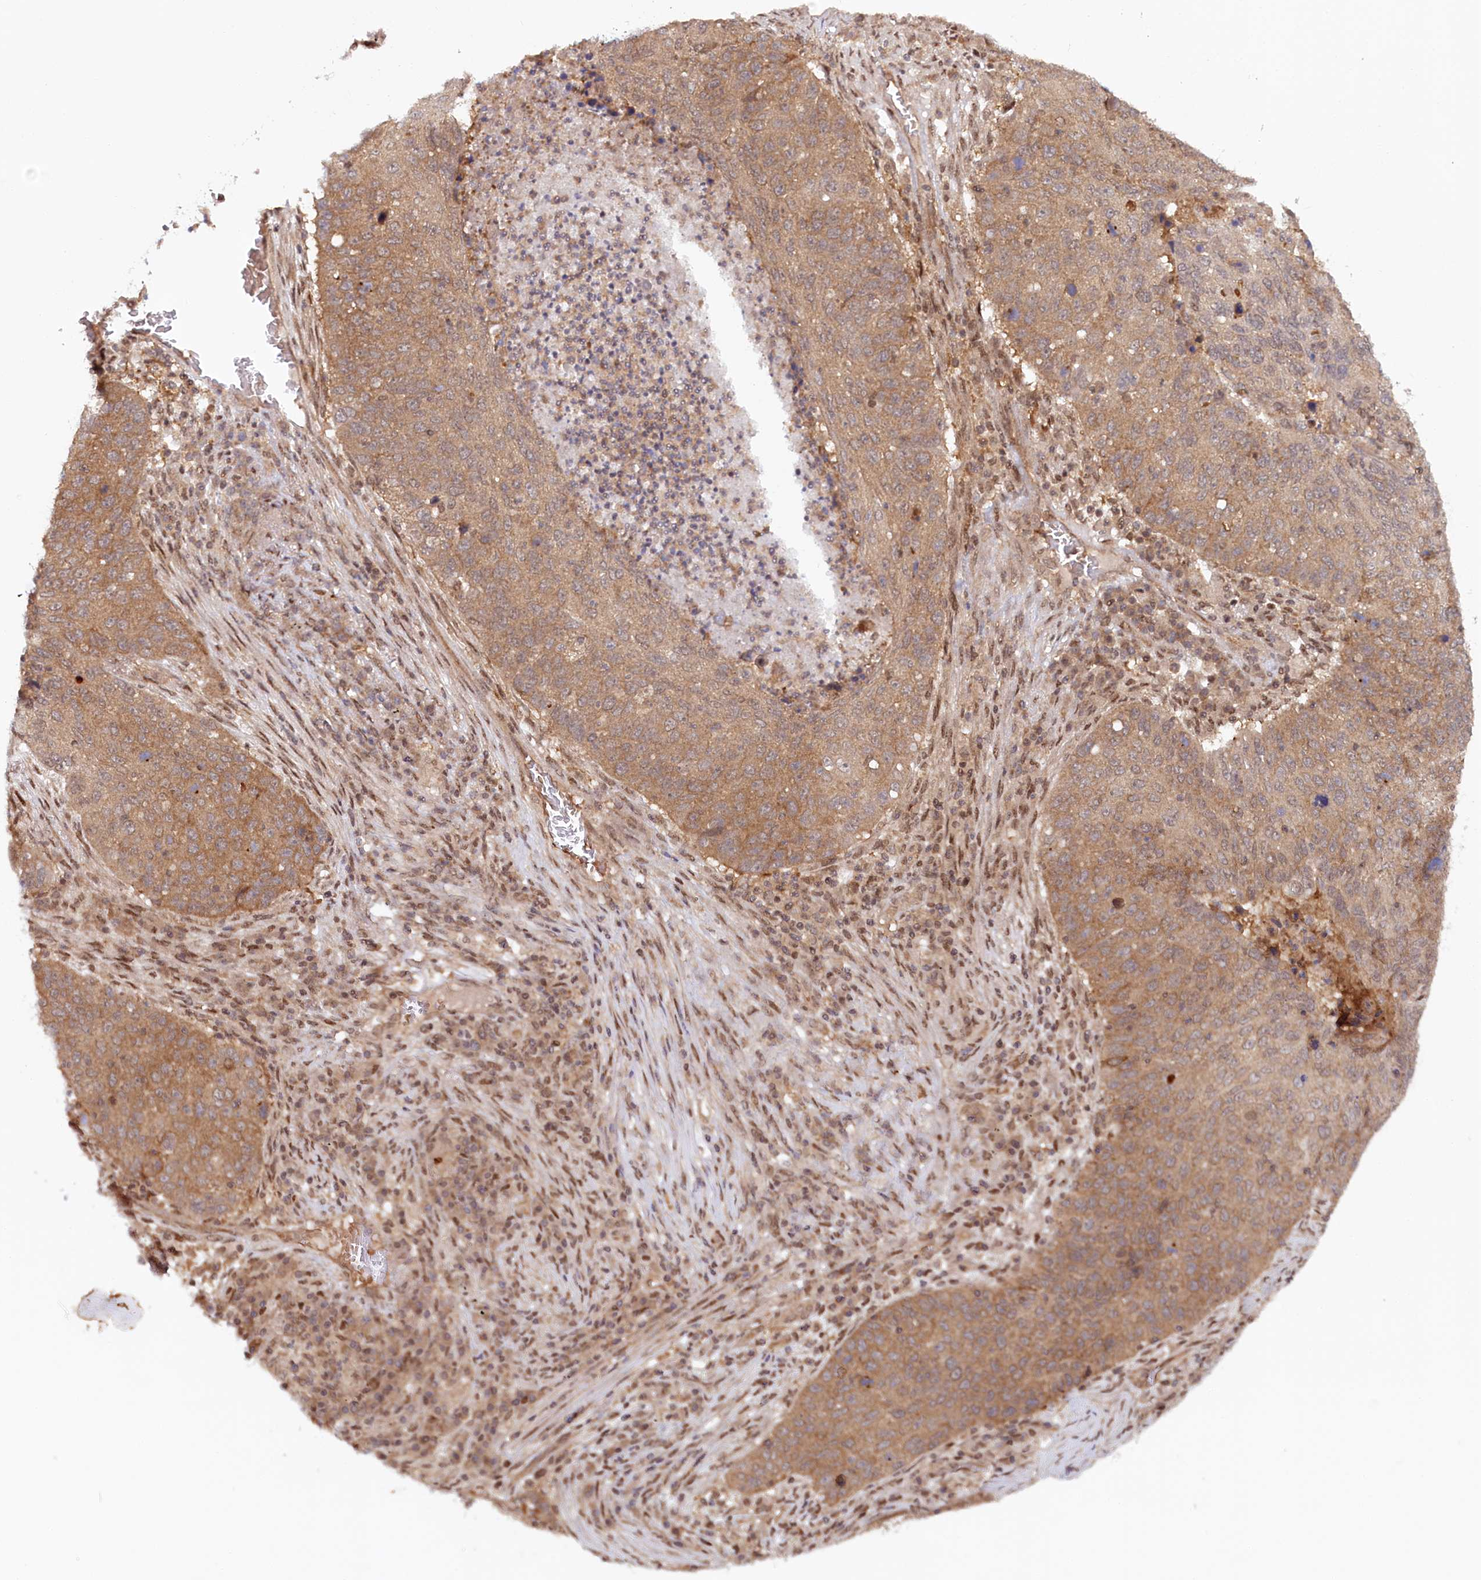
{"staining": {"intensity": "moderate", "quantity": ">75%", "location": "cytoplasmic/membranous"}, "tissue": "lung cancer", "cell_type": "Tumor cells", "image_type": "cancer", "snomed": [{"axis": "morphology", "description": "Squamous cell carcinoma, NOS"}, {"axis": "topography", "description": "Lung"}], "caption": "An immunohistochemistry photomicrograph of neoplastic tissue is shown. Protein staining in brown highlights moderate cytoplasmic/membranous positivity in lung cancer within tumor cells.", "gene": "CCDC65", "patient": {"sex": "female", "age": 63}}